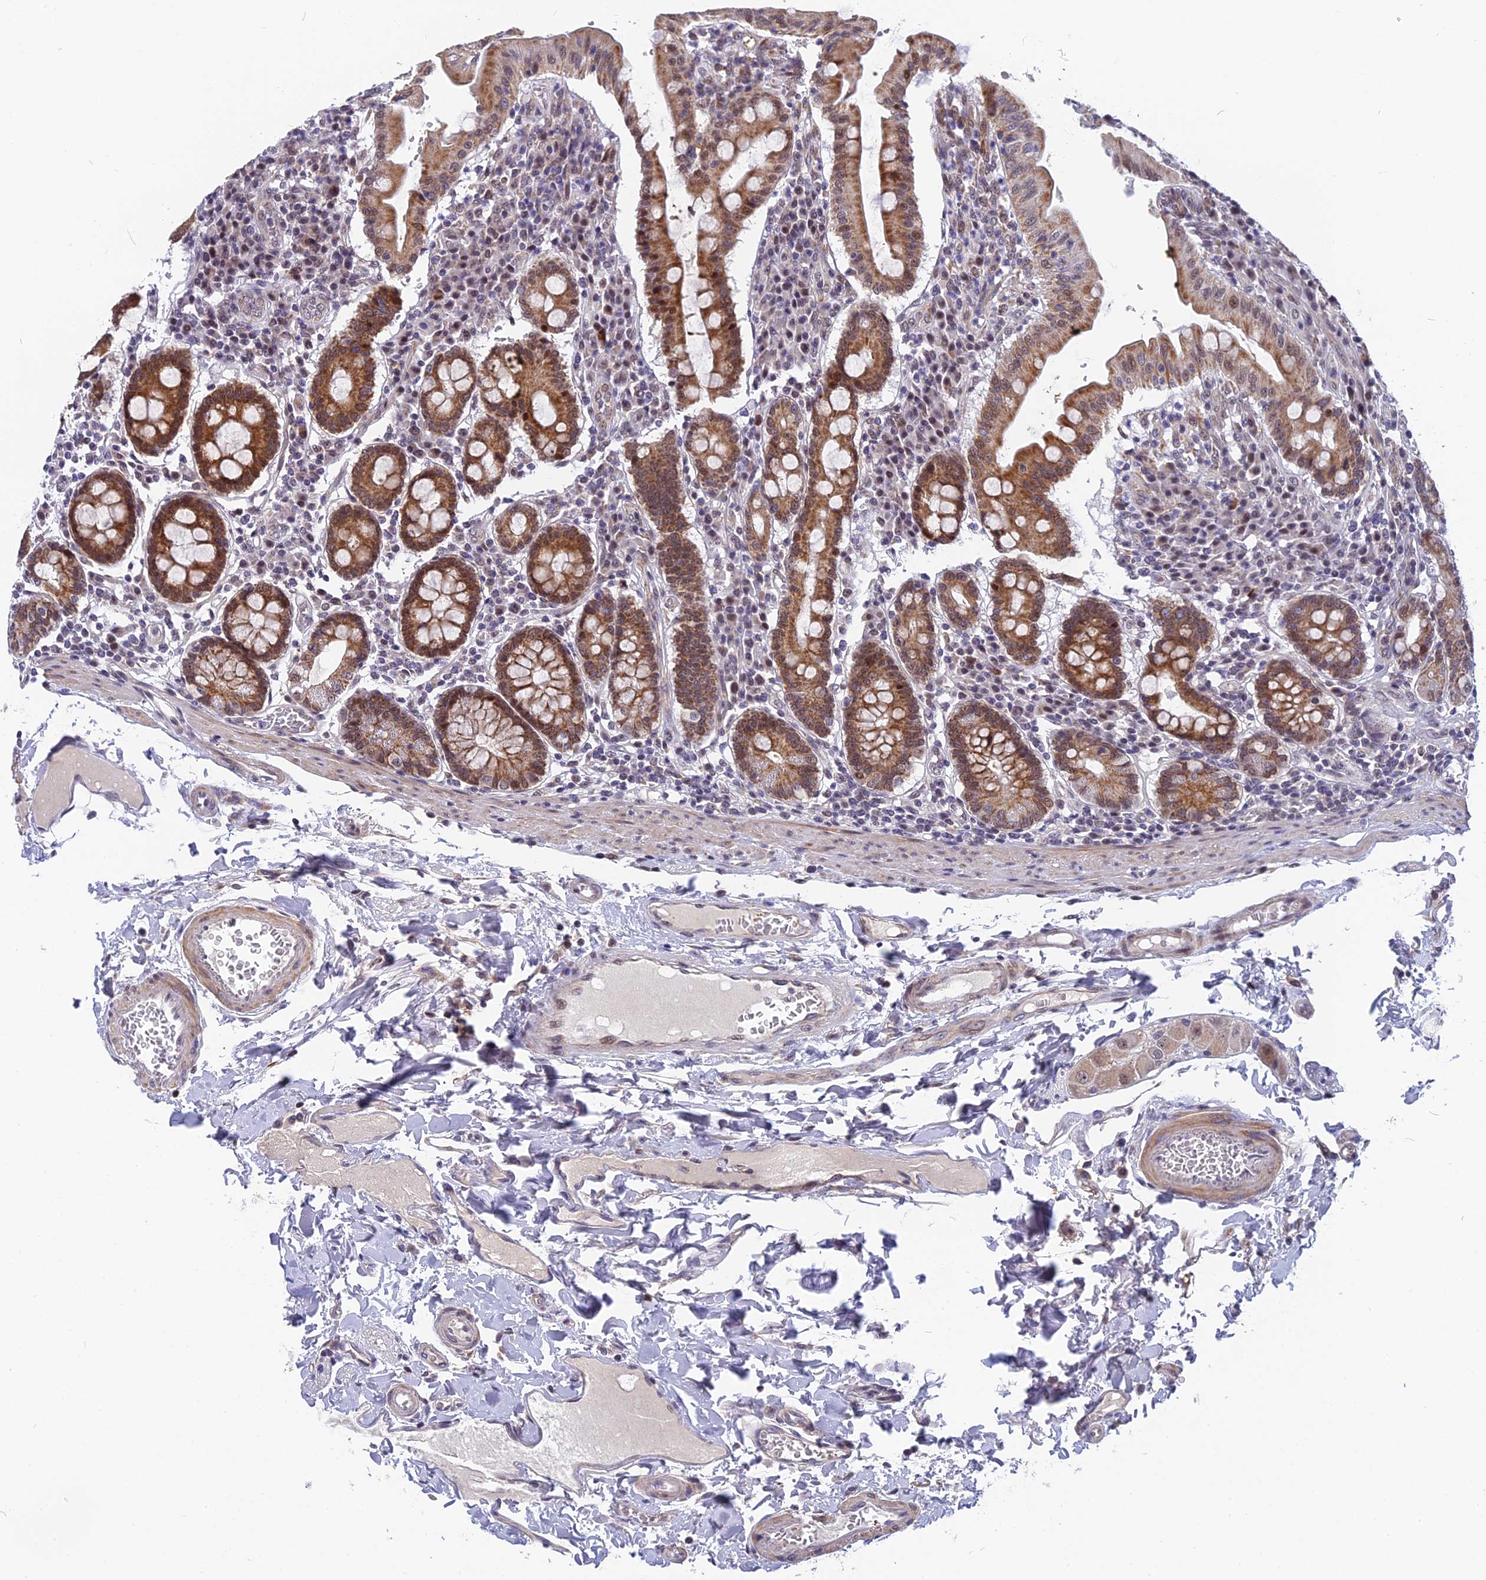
{"staining": {"intensity": "moderate", "quantity": ">75%", "location": "cytoplasmic/membranous"}, "tissue": "duodenum", "cell_type": "Glandular cells", "image_type": "normal", "snomed": [{"axis": "morphology", "description": "Normal tissue, NOS"}, {"axis": "morphology", "description": "Adenocarcinoma, NOS"}, {"axis": "topography", "description": "Pancreas"}, {"axis": "topography", "description": "Duodenum"}], "caption": "High-magnification brightfield microscopy of unremarkable duodenum stained with DAB (3,3'-diaminobenzidine) (brown) and counterstained with hematoxylin (blue). glandular cells exhibit moderate cytoplasmic/membranous staining is seen in approximately>75% of cells. (DAB (3,3'-diaminobenzidine) IHC with brightfield microscopy, high magnification).", "gene": "CMC1", "patient": {"sex": "male", "age": 50}}